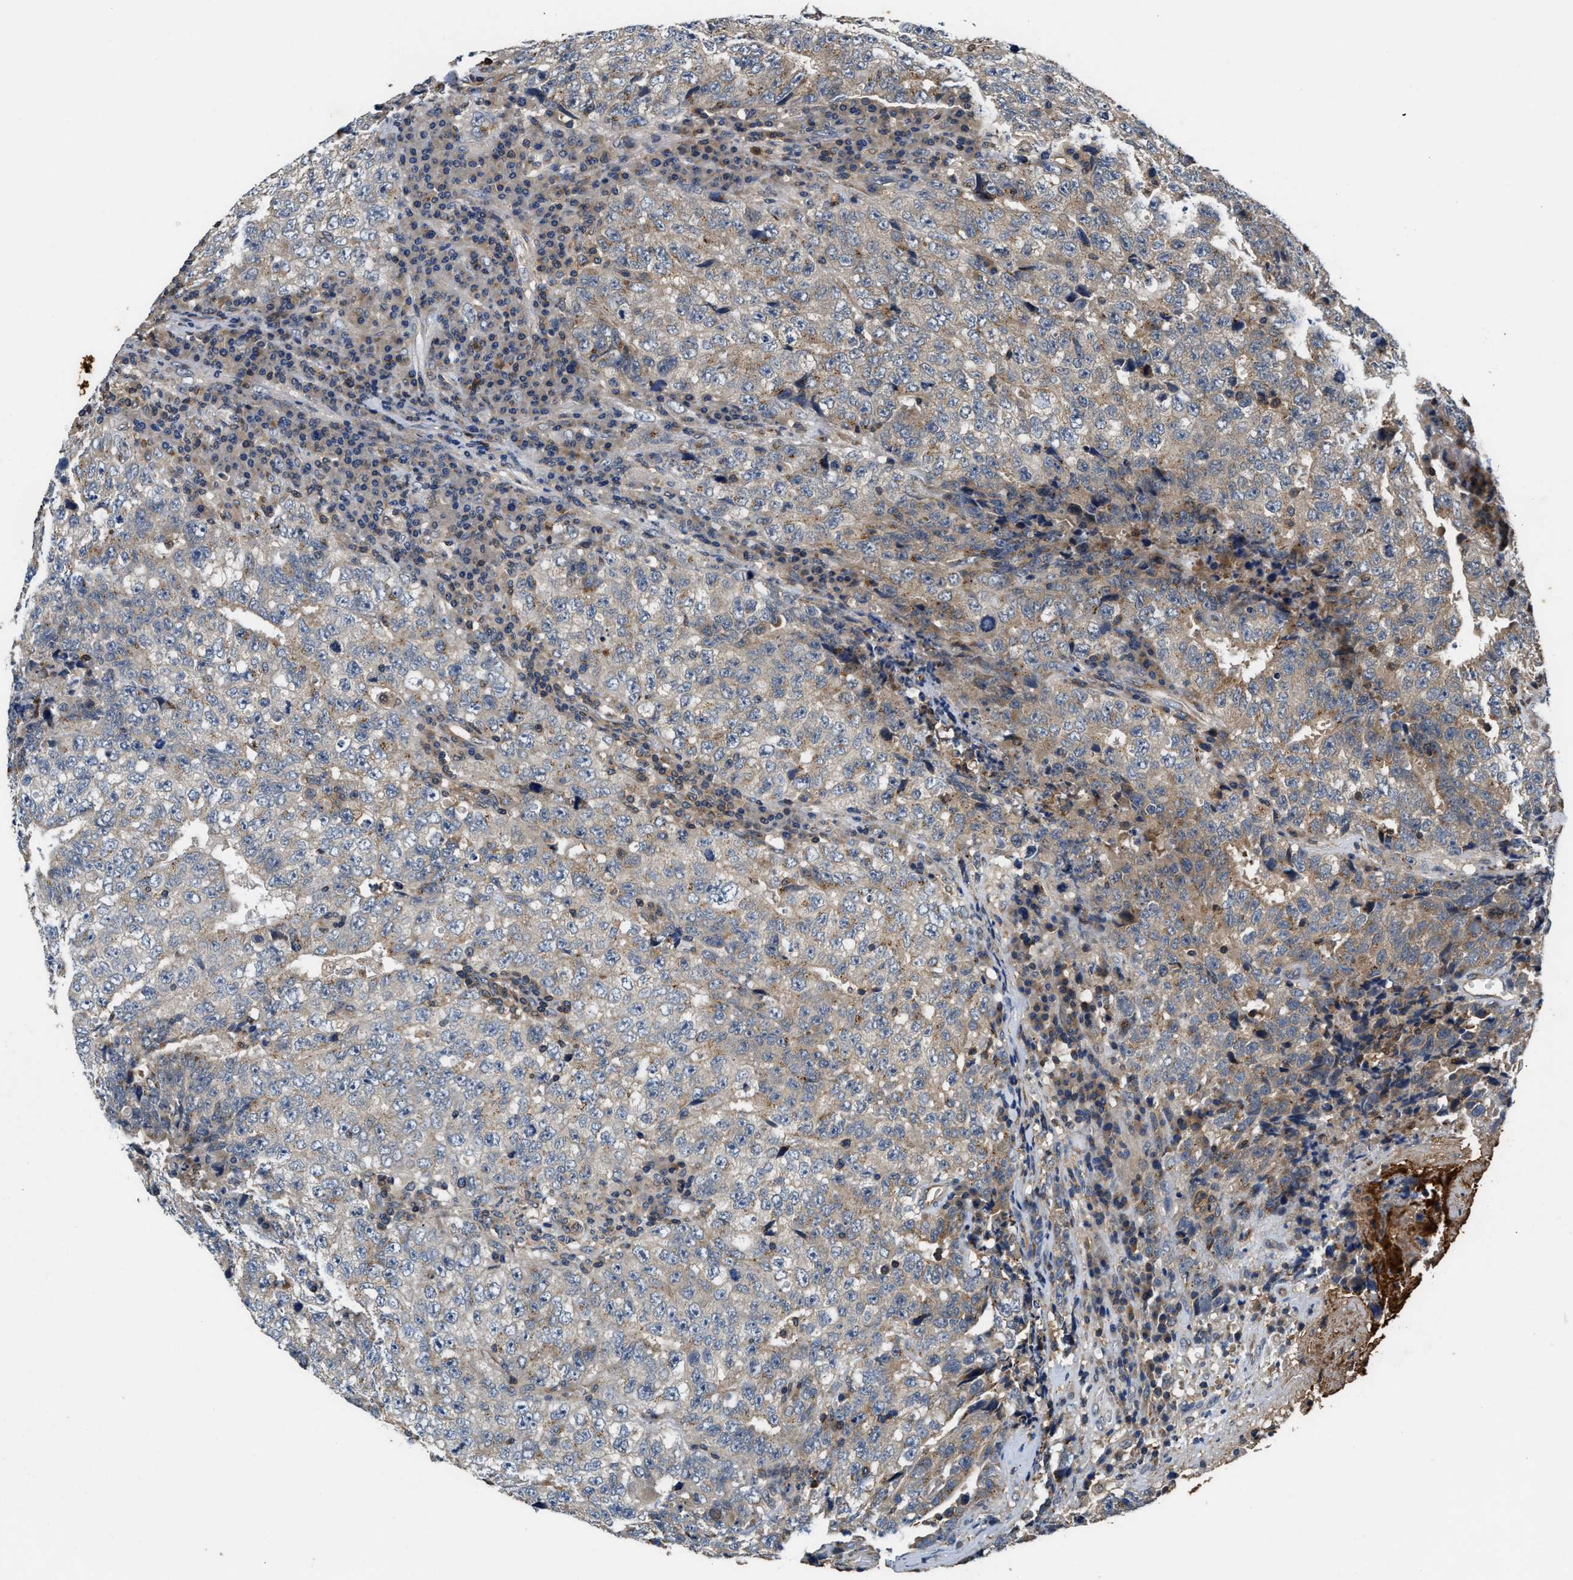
{"staining": {"intensity": "weak", "quantity": "<25%", "location": "cytoplasmic/membranous"}, "tissue": "testis cancer", "cell_type": "Tumor cells", "image_type": "cancer", "snomed": [{"axis": "morphology", "description": "Necrosis, NOS"}, {"axis": "morphology", "description": "Carcinoma, Embryonal, NOS"}, {"axis": "topography", "description": "Testis"}], "caption": "Immunohistochemical staining of human embryonal carcinoma (testis) demonstrates no significant positivity in tumor cells.", "gene": "CHUK", "patient": {"sex": "male", "age": 19}}